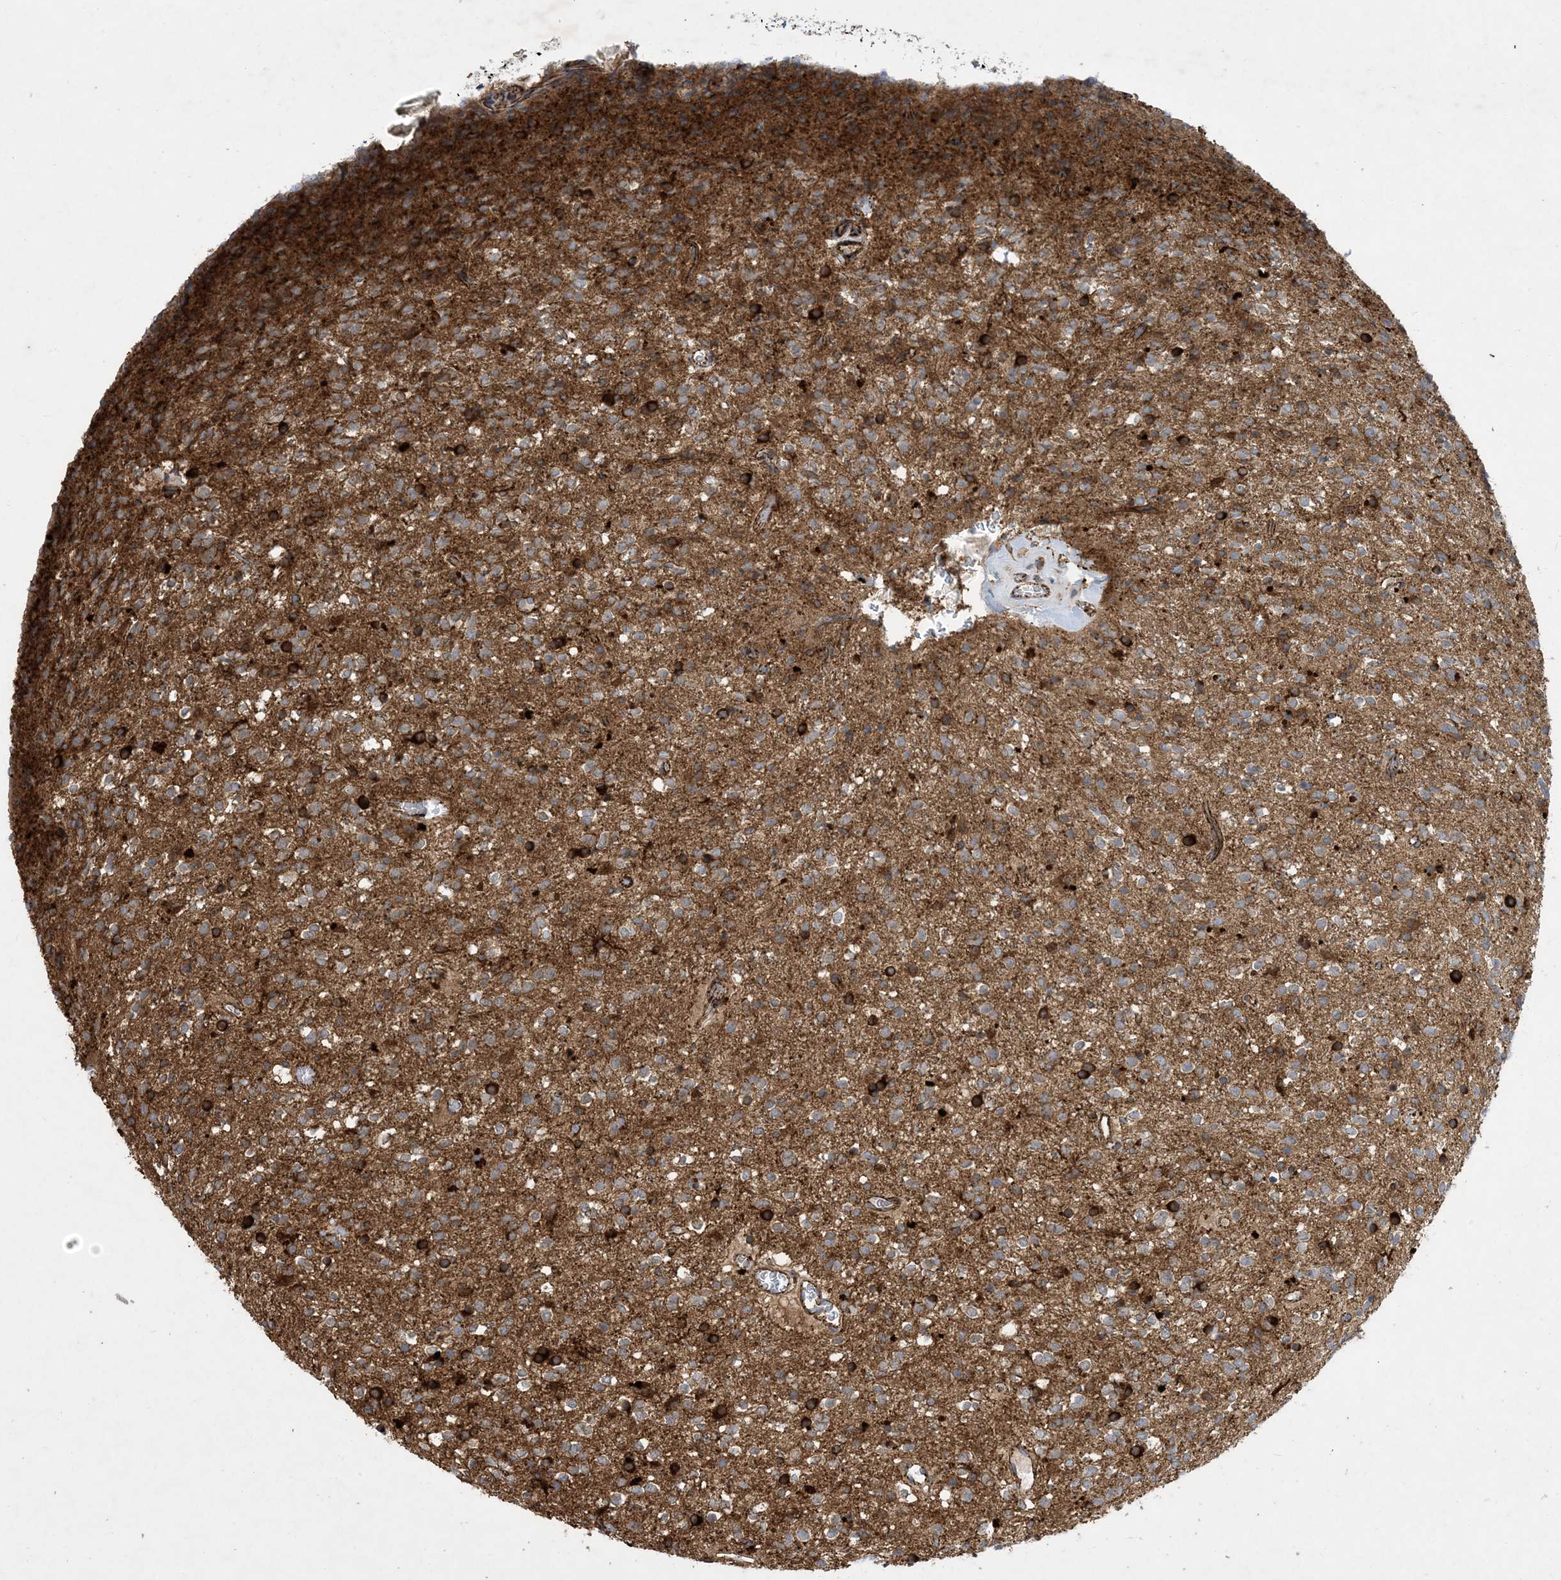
{"staining": {"intensity": "moderate", "quantity": "<25%", "location": "cytoplasmic/membranous"}, "tissue": "glioma", "cell_type": "Tumor cells", "image_type": "cancer", "snomed": [{"axis": "morphology", "description": "Glioma, malignant, High grade"}, {"axis": "topography", "description": "Brain"}], "caption": "IHC (DAB (3,3'-diaminobenzidine)) staining of human malignant glioma (high-grade) demonstrates moderate cytoplasmic/membranous protein expression in about <25% of tumor cells. (IHC, brightfield microscopy, high magnification).", "gene": "OTOP1", "patient": {"sex": "male", "age": 34}}